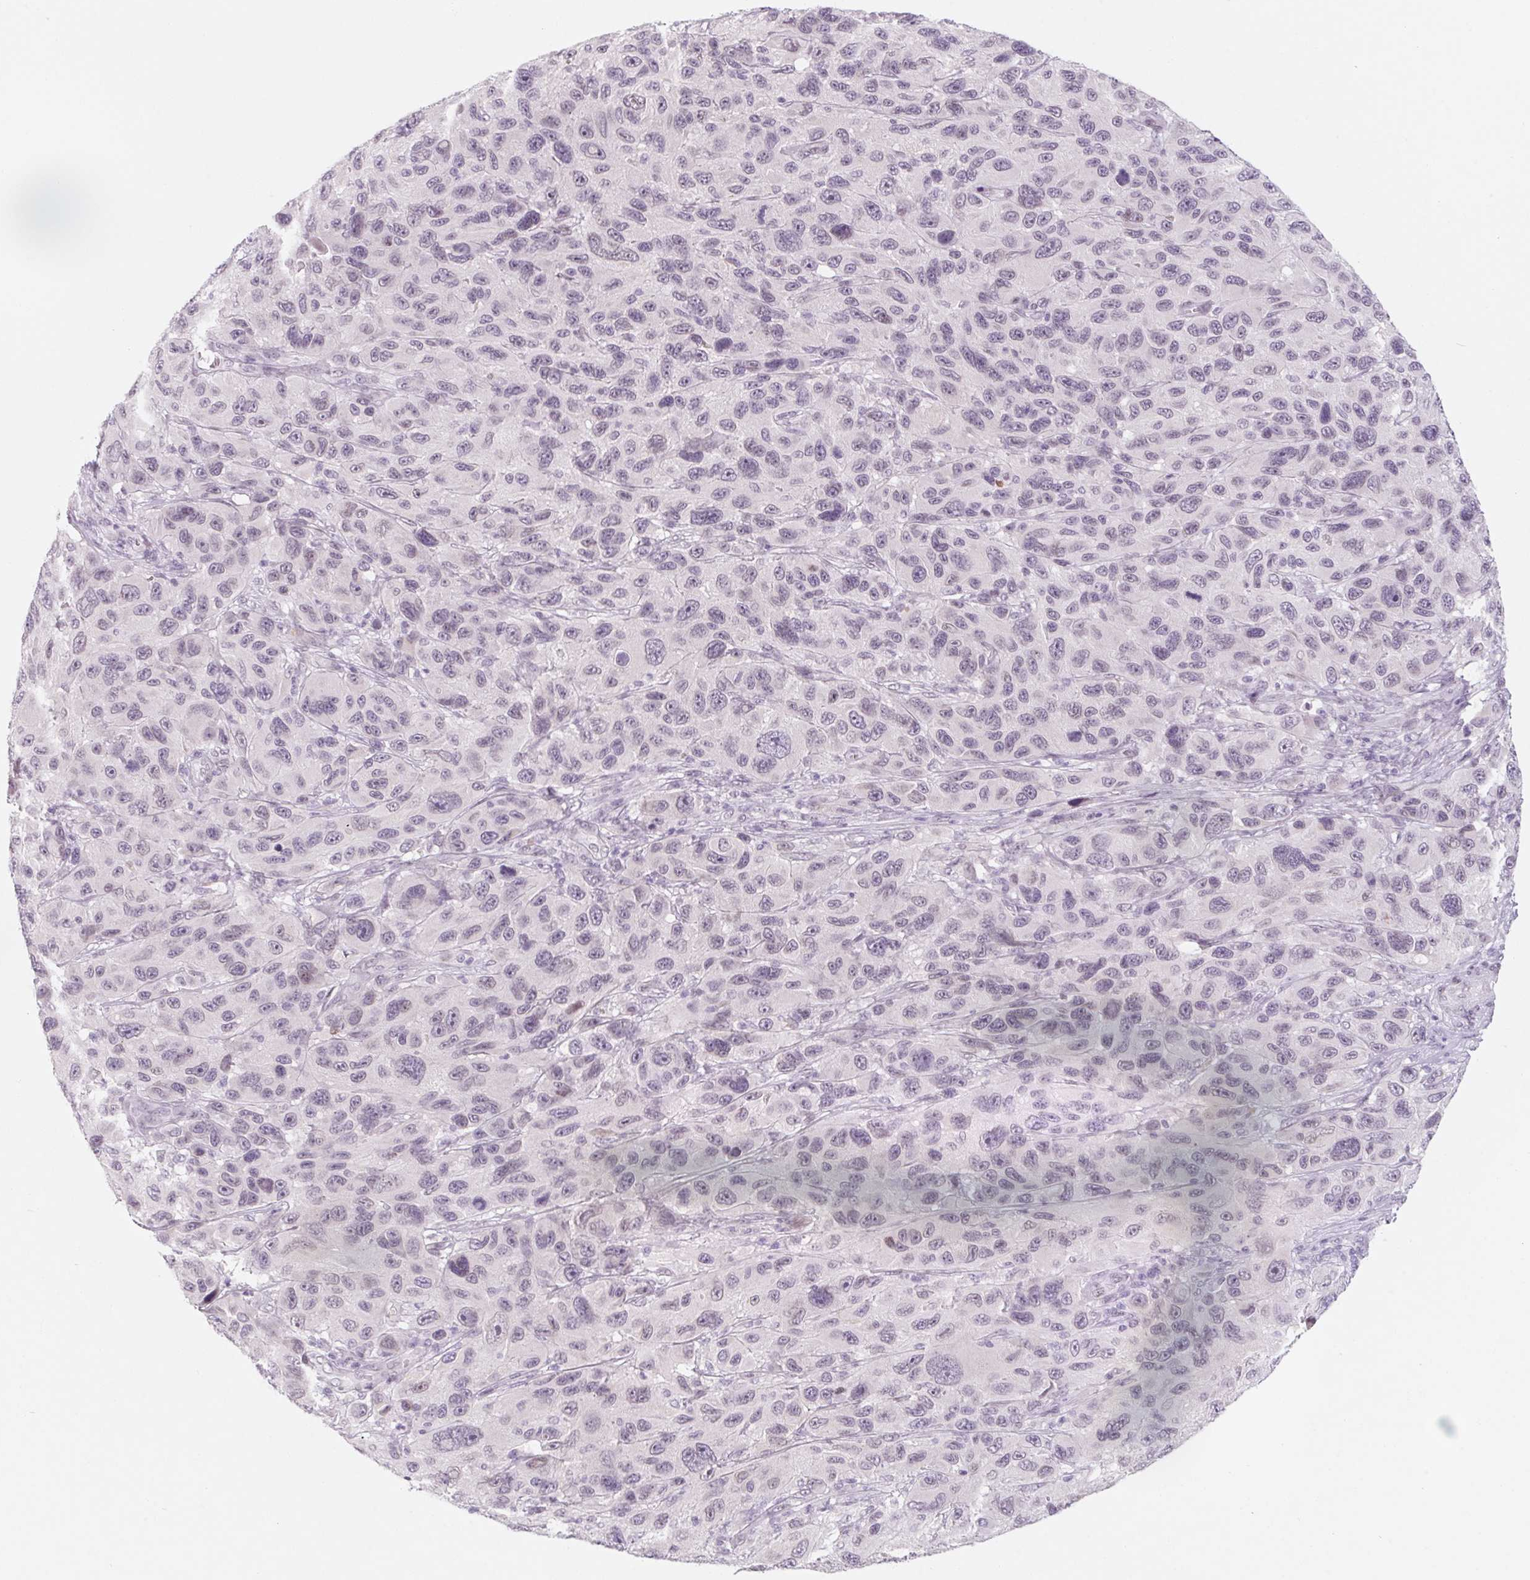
{"staining": {"intensity": "negative", "quantity": "none", "location": "none"}, "tissue": "melanoma", "cell_type": "Tumor cells", "image_type": "cancer", "snomed": [{"axis": "morphology", "description": "Malignant melanoma, NOS"}, {"axis": "topography", "description": "Skin"}], "caption": "This histopathology image is of malignant melanoma stained with immunohistochemistry (IHC) to label a protein in brown with the nuclei are counter-stained blue. There is no staining in tumor cells.", "gene": "KCNQ2", "patient": {"sex": "male", "age": 53}}